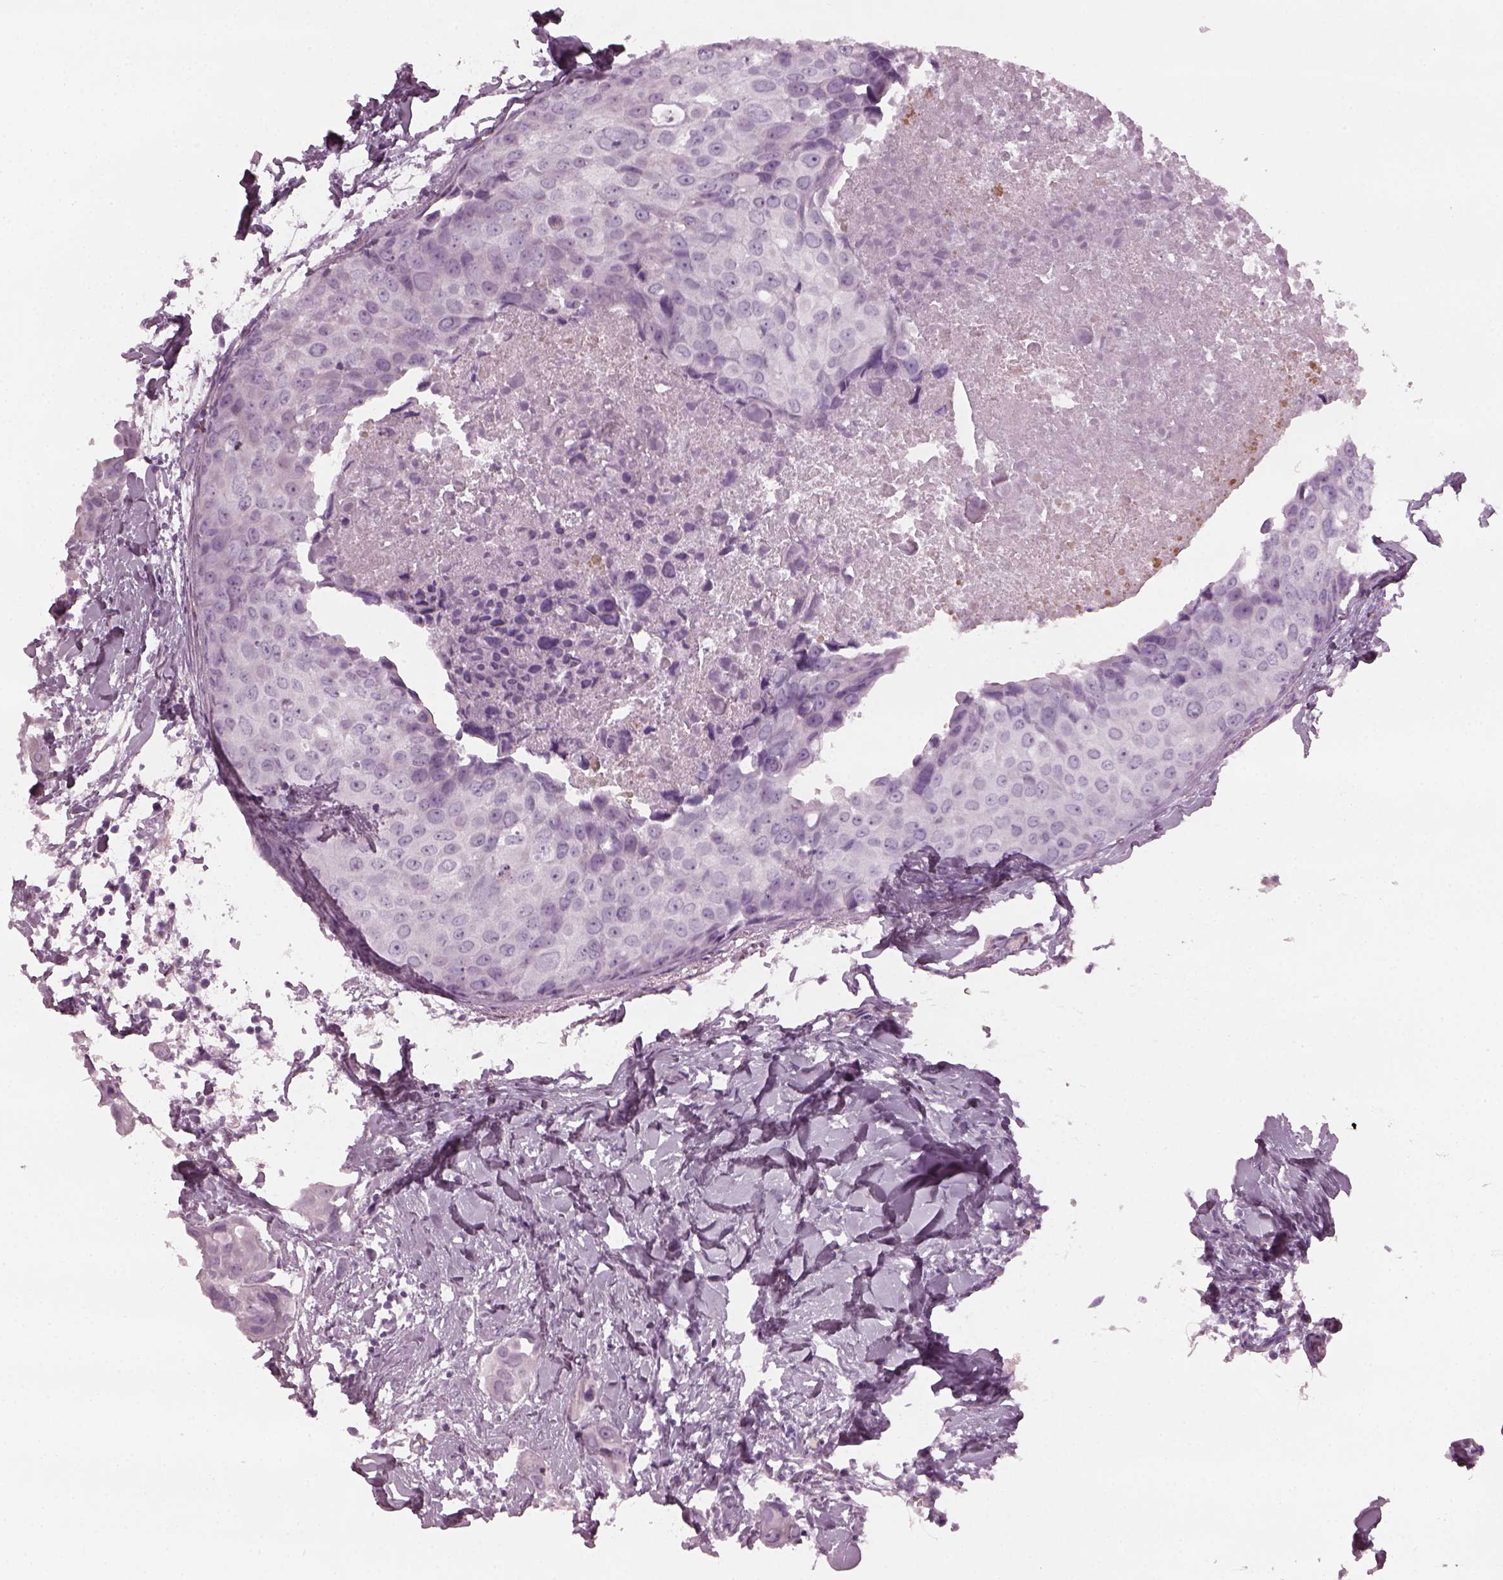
{"staining": {"intensity": "negative", "quantity": "none", "location": "none"}, "tissue": "breast cancer", "cell_type": "Tumor cells", "image_type": "cancer", "snomed": [{"axis": "morphology", "description": "Duct carcinoma"}, {"axis": "topography", "description": "Breast"}], "caption": "Human intraductal carcinoma (breast) stained for a protein using immunohistochemistry (IHC) exhibits no staining in tumor cells.", "gene": "PDC", "patient": {"sex": "female", "age": 38}}